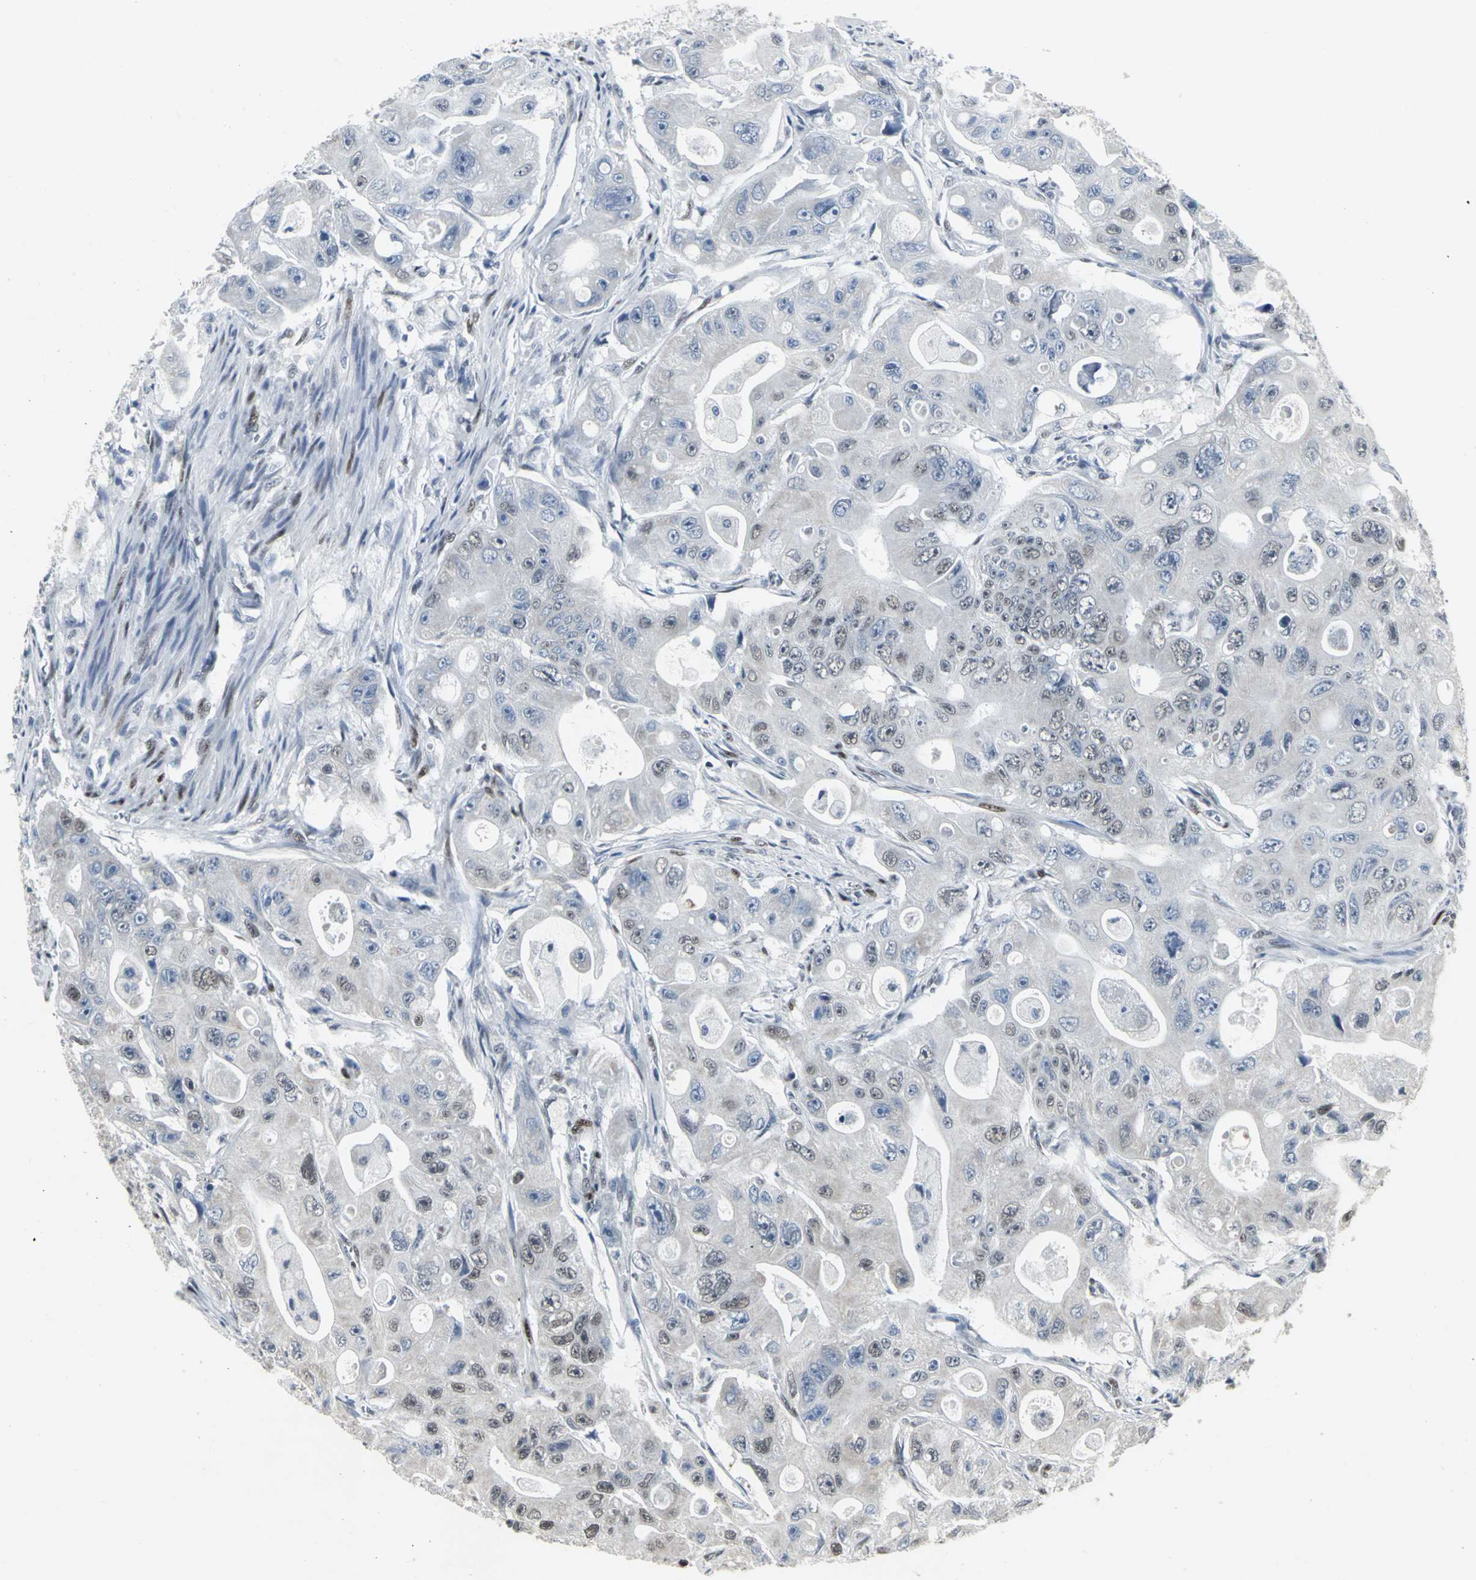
{"staining": {"intensity": "weak", "quantity": "<25%", "location": "nuclear"}, "tissue": "colorectal cancer", "cell_type": "Tumor cells", "image_type": "cancer", "snomed": [{"axis": "morphology", "description": "Adenocarcinoma, NOS"}, {"axis": "topography", "description": "Colon"}], "caption": "Adenocarcinoma (colorectal) was stained to show a protein in brown. There is no significant positivity in tumor cells. The staining was performed using DAB (3,3'-diaminobenzidine) to visualize the protein expression in brown, while the nuclei were stained in blue with hematoxylin (Magnification: 20x).", "gene": "SRF", "patient": {"sex": "female", "age": 46}}